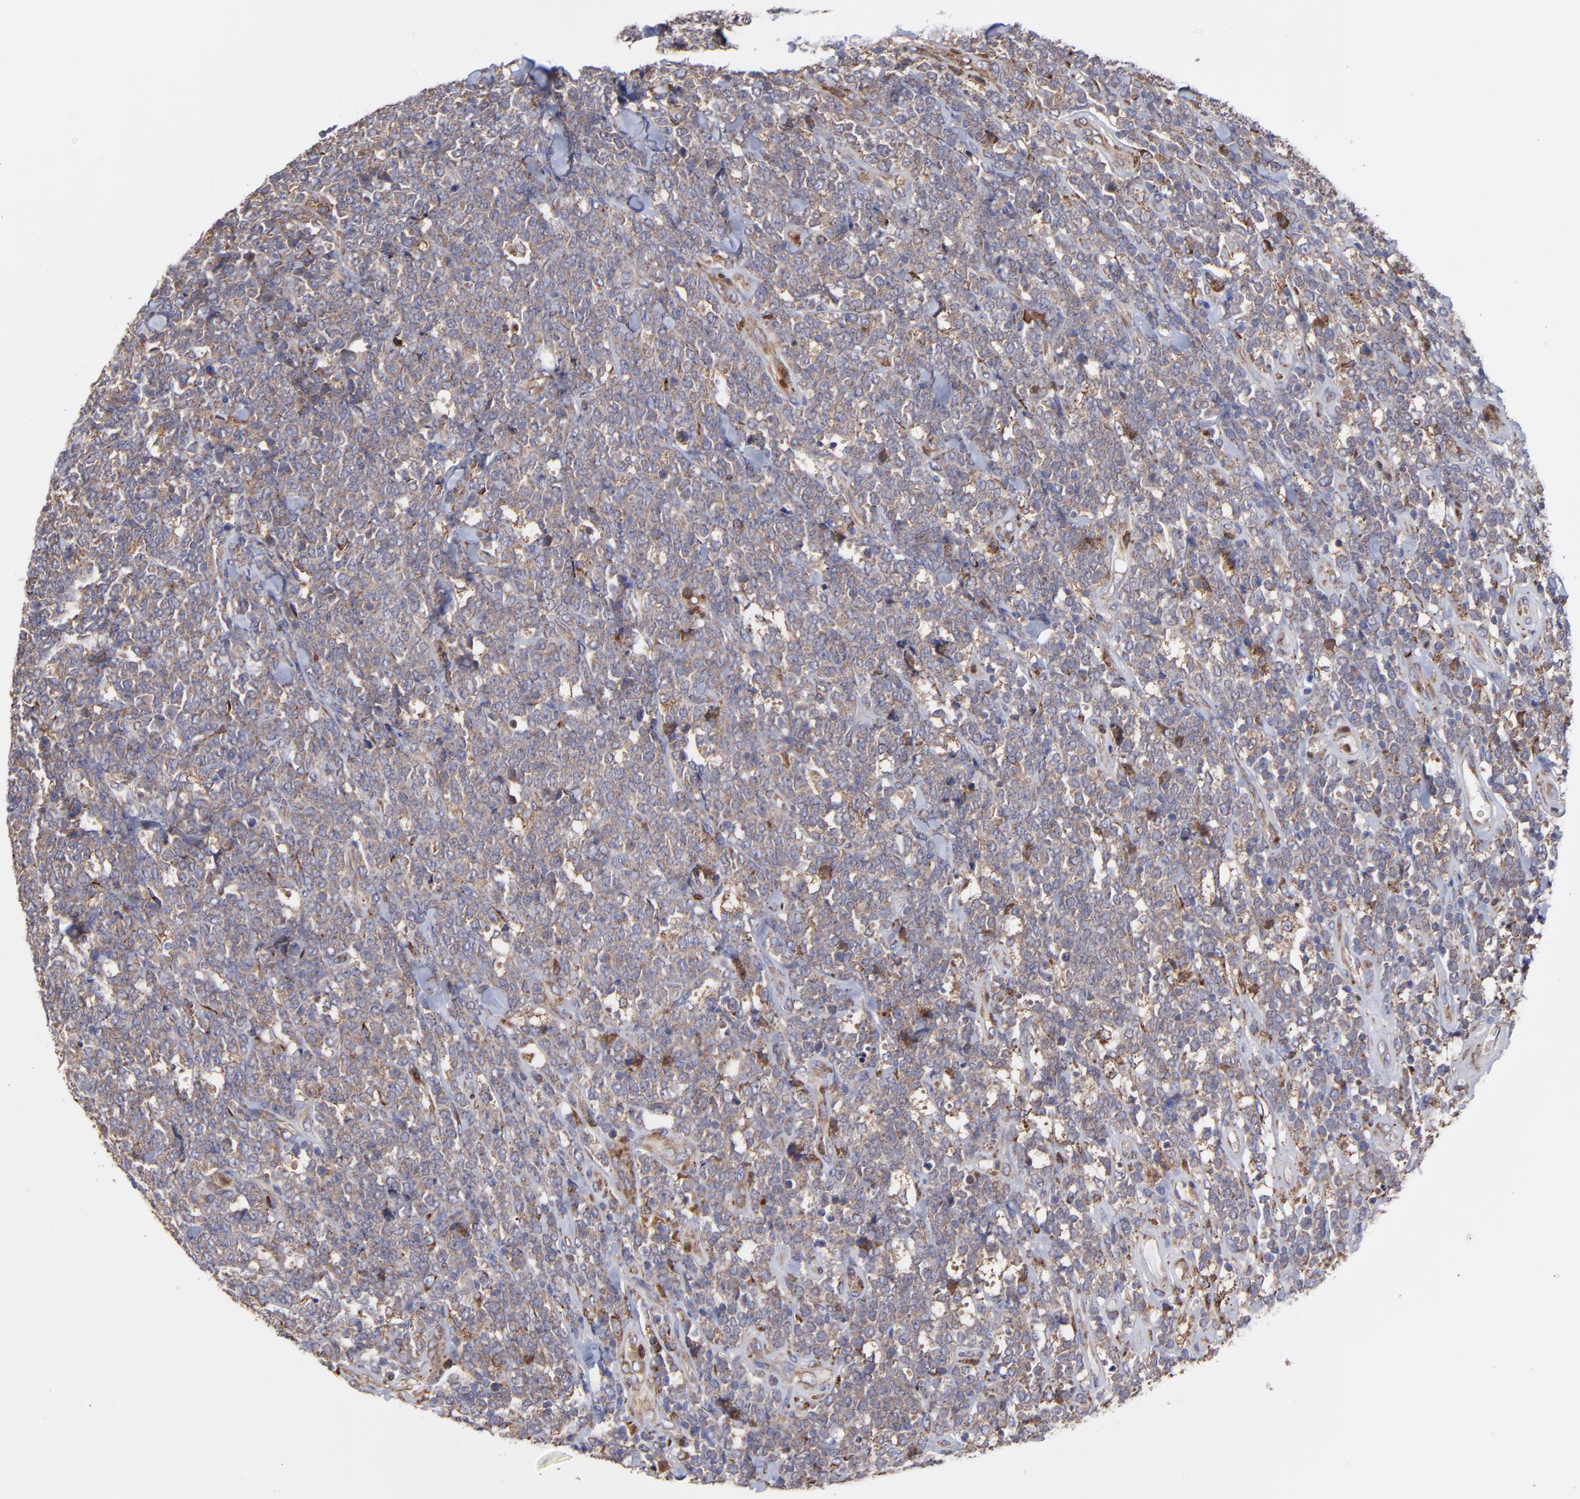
{"staining": {"intensity": "weak", "quantity": "25%-75%", "location": "cytoplasmic/membranous"}, "tissue": "lymphoma", "cell_type": "Tumor cells", "image_type": "cancer", "snomed": [{"axis": "morphology", "description": "Malignant lymphoma, non-Hodgkin's type, High grade"}, {"axis": "topography", "description": "Small intestine"}, {"axis": "topography", "description": "Colon"}], "caption": "Protein expression analysis of high-grade malignant lymphoma, non-Hodgkin's type demonstrates weak cytoplasmic/membranous staining in about 25%-75% of tumor cells.", "gene": "PFKM", "patient": {"sex": "male", "age": 8}}